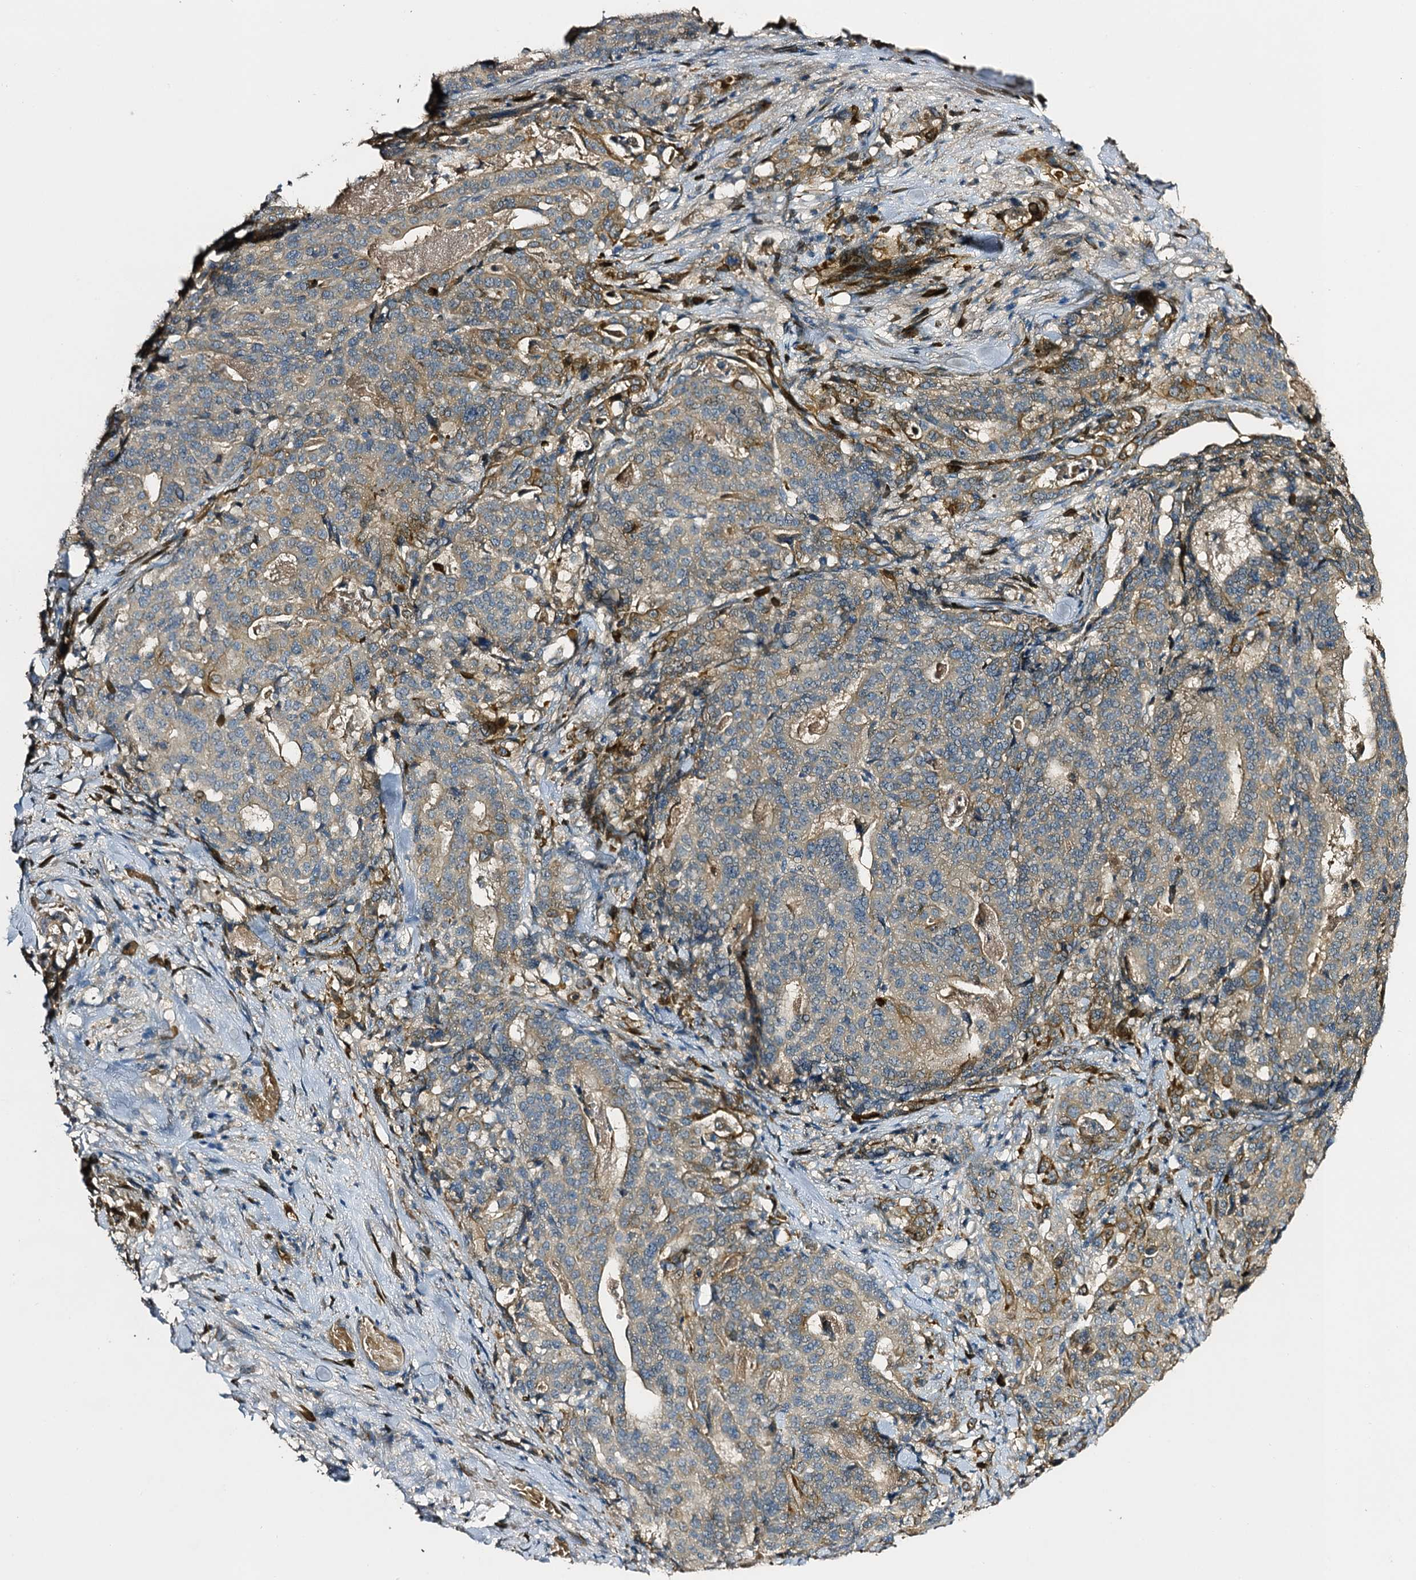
{"staining": {"intensity": "weak", "quantity": "25%-75%", "location": "cytoplasmic/membranous"}, "tissue": "stomach cancer", "cell_type": "Tumor cells", "image_type": "cancer", "snomed": [{"axis": "morphology", "description": "Adenocarcinoma, NOS"}, {"axis": "topography", "description": "Stomach"}], "caption": "Protein analysis of adenocarcinoma (stomach) tissue exhibits weak cytoplasmic/membranous expression in approximately 25%-75% of tumor cells.", "gene": "SLC11A2", "patient": {"sex": "male", "age": 48}}